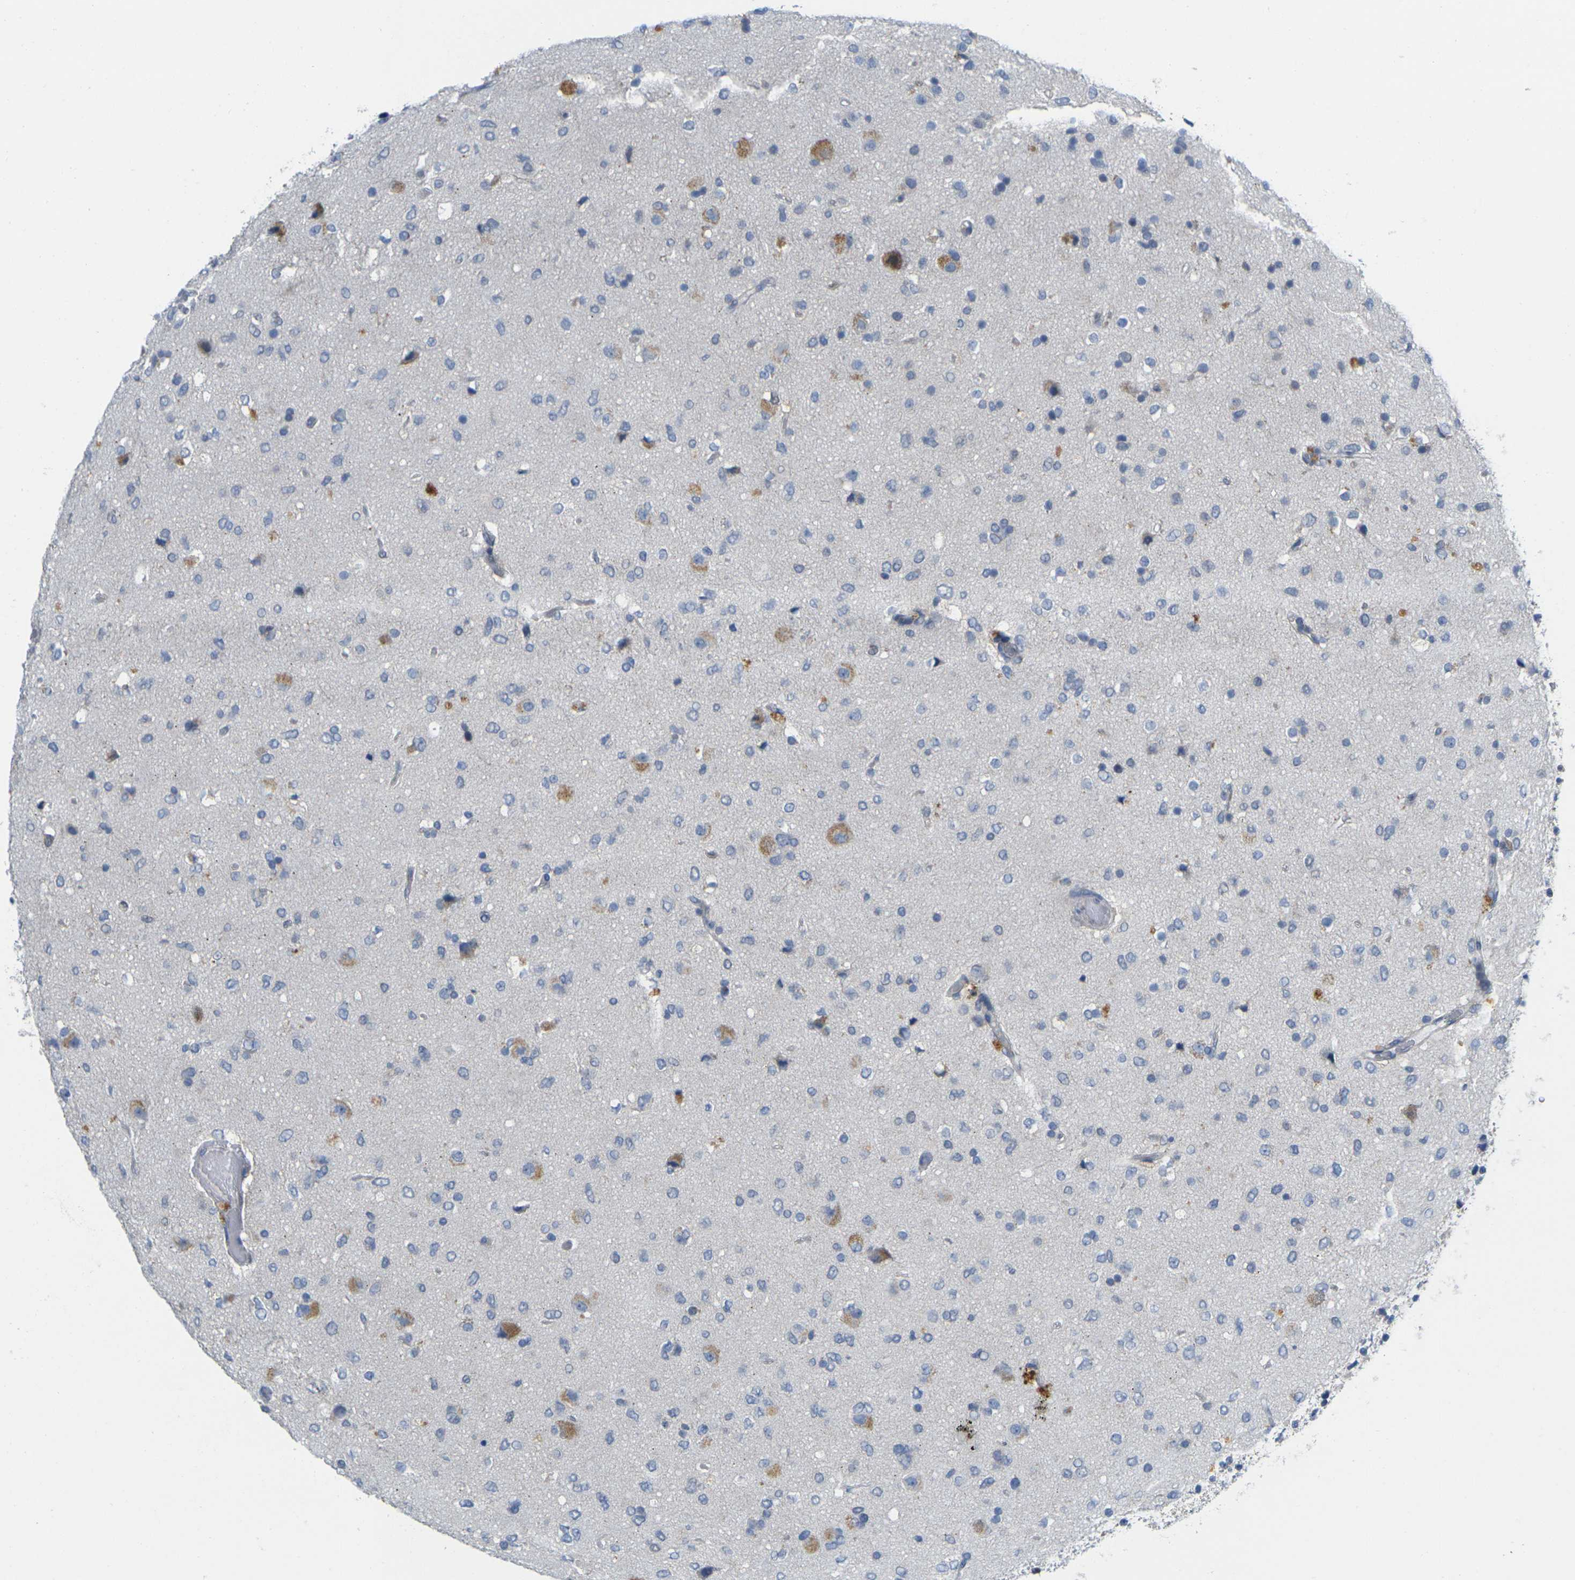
{"staining": {"intensity": "moderate", "quantity": "<25%", "location": "cytoplasmic/membranous"}, "tissue": "glioma", "cell_type": "Tumor cells", "image_type": "cancer", "snomed": [{"axis": "morphology", "description": "Glioma, malignant, Low grade"}, {"axis": "topography", "description": "Brain"}], "caption": "About <25% of tumor cells in glioma demonstrate moderate cytoplasmic/membranous protein staining as visualized by brown immunohistochemical staining.", "gene": "CDK2", "patient": {"sex": "male", "age": 77}}